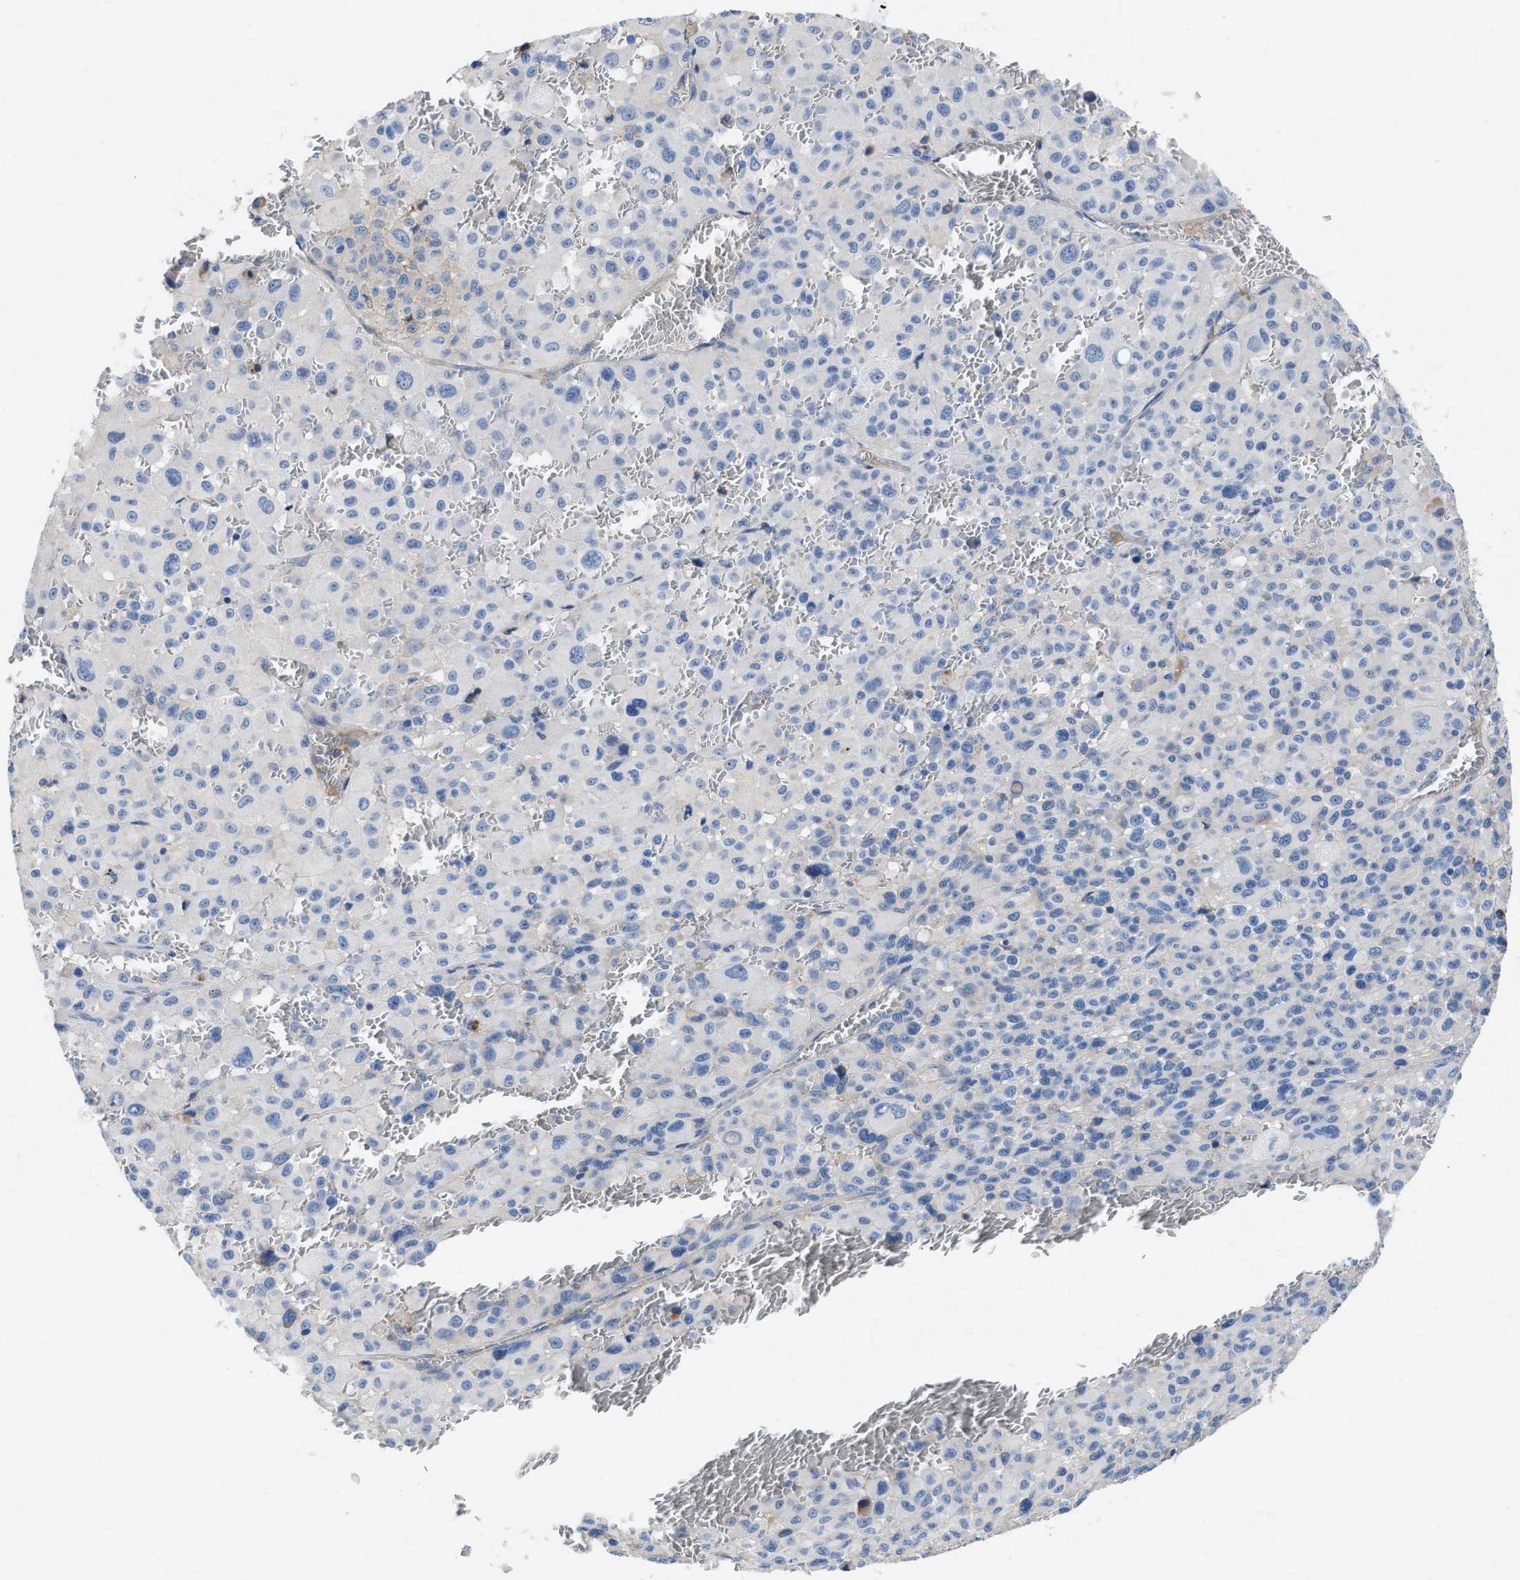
{"staining": {"intensity": "negative", "quantity": "none", "location": "none"}, "tissue": "melanoma", "cell_type": "Tumor cells", "image_type": "cancer", "snomed": [{"axis": "morphology", "description": "Malignant melanoma, Metastatic site"}, {"axis": "topography", "description": "Skin"}], "caption": "The photomicrograph reveals no staining of tumor cells in melanoma. (Brightfield microscopy of DAB immunohistochemistry at high magnification).", "gene": "C1S", "patient": {"sex": "female", "age": 74}}